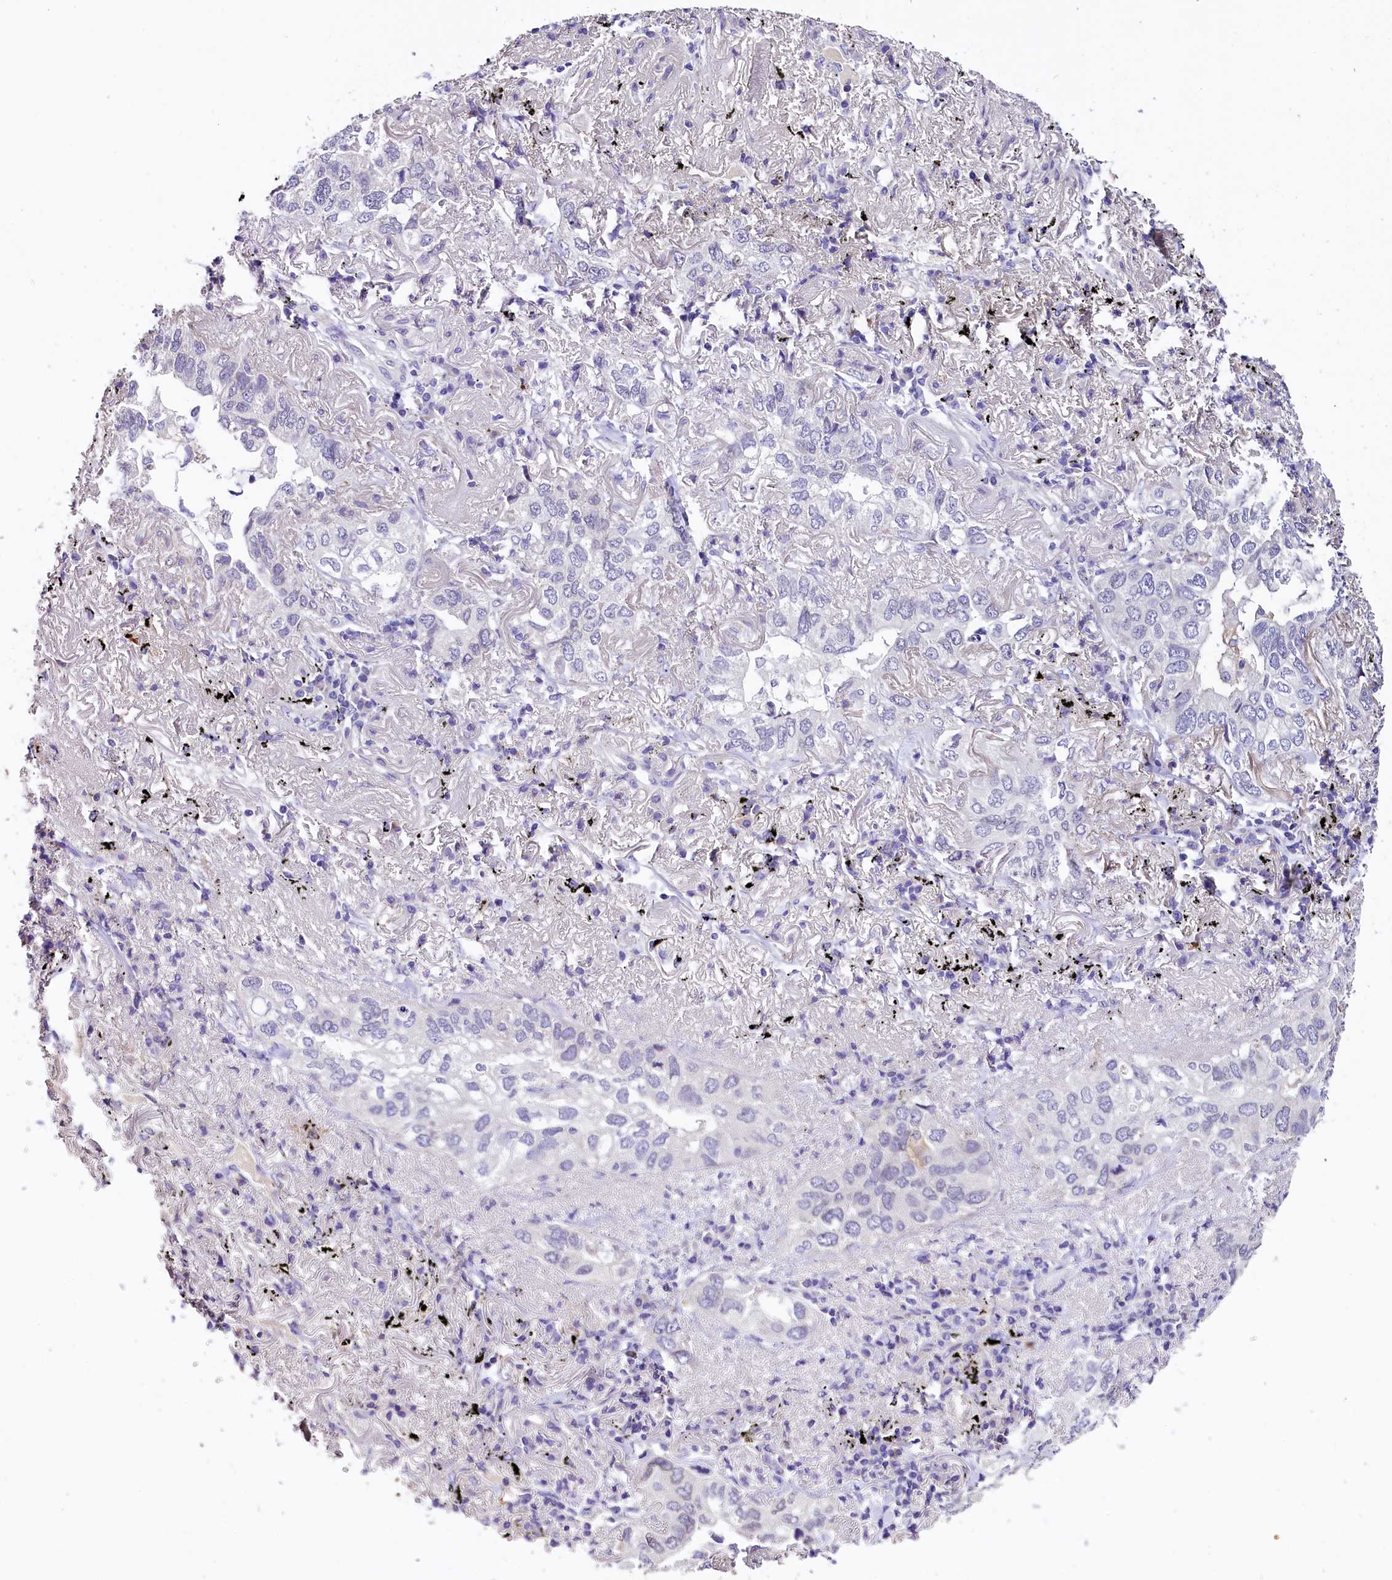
{"staining": {"intensity": "negative", "quantity": "none", "location": "none"}, "tissue": "lung cancer", "cell_type": "Tumor cells", "image_type": "cancer", "snomed": [{"axis": "morphology", "description": "Adenocarcinoma, NOS"}, {"axis": "topography", "description": "Lung"}], "caption": "Tumor cells are negative for brown protein staining in adenocarcinoma (lung). (Stains: DAB (3,3'-diaminobenzidine) immunohistochemistry with hematoxylin counter stain, Microscopy: brightfield microscopy at high magnification).", "gene": "MEX3B", "patient": {"sex": "male", "age": 65}}